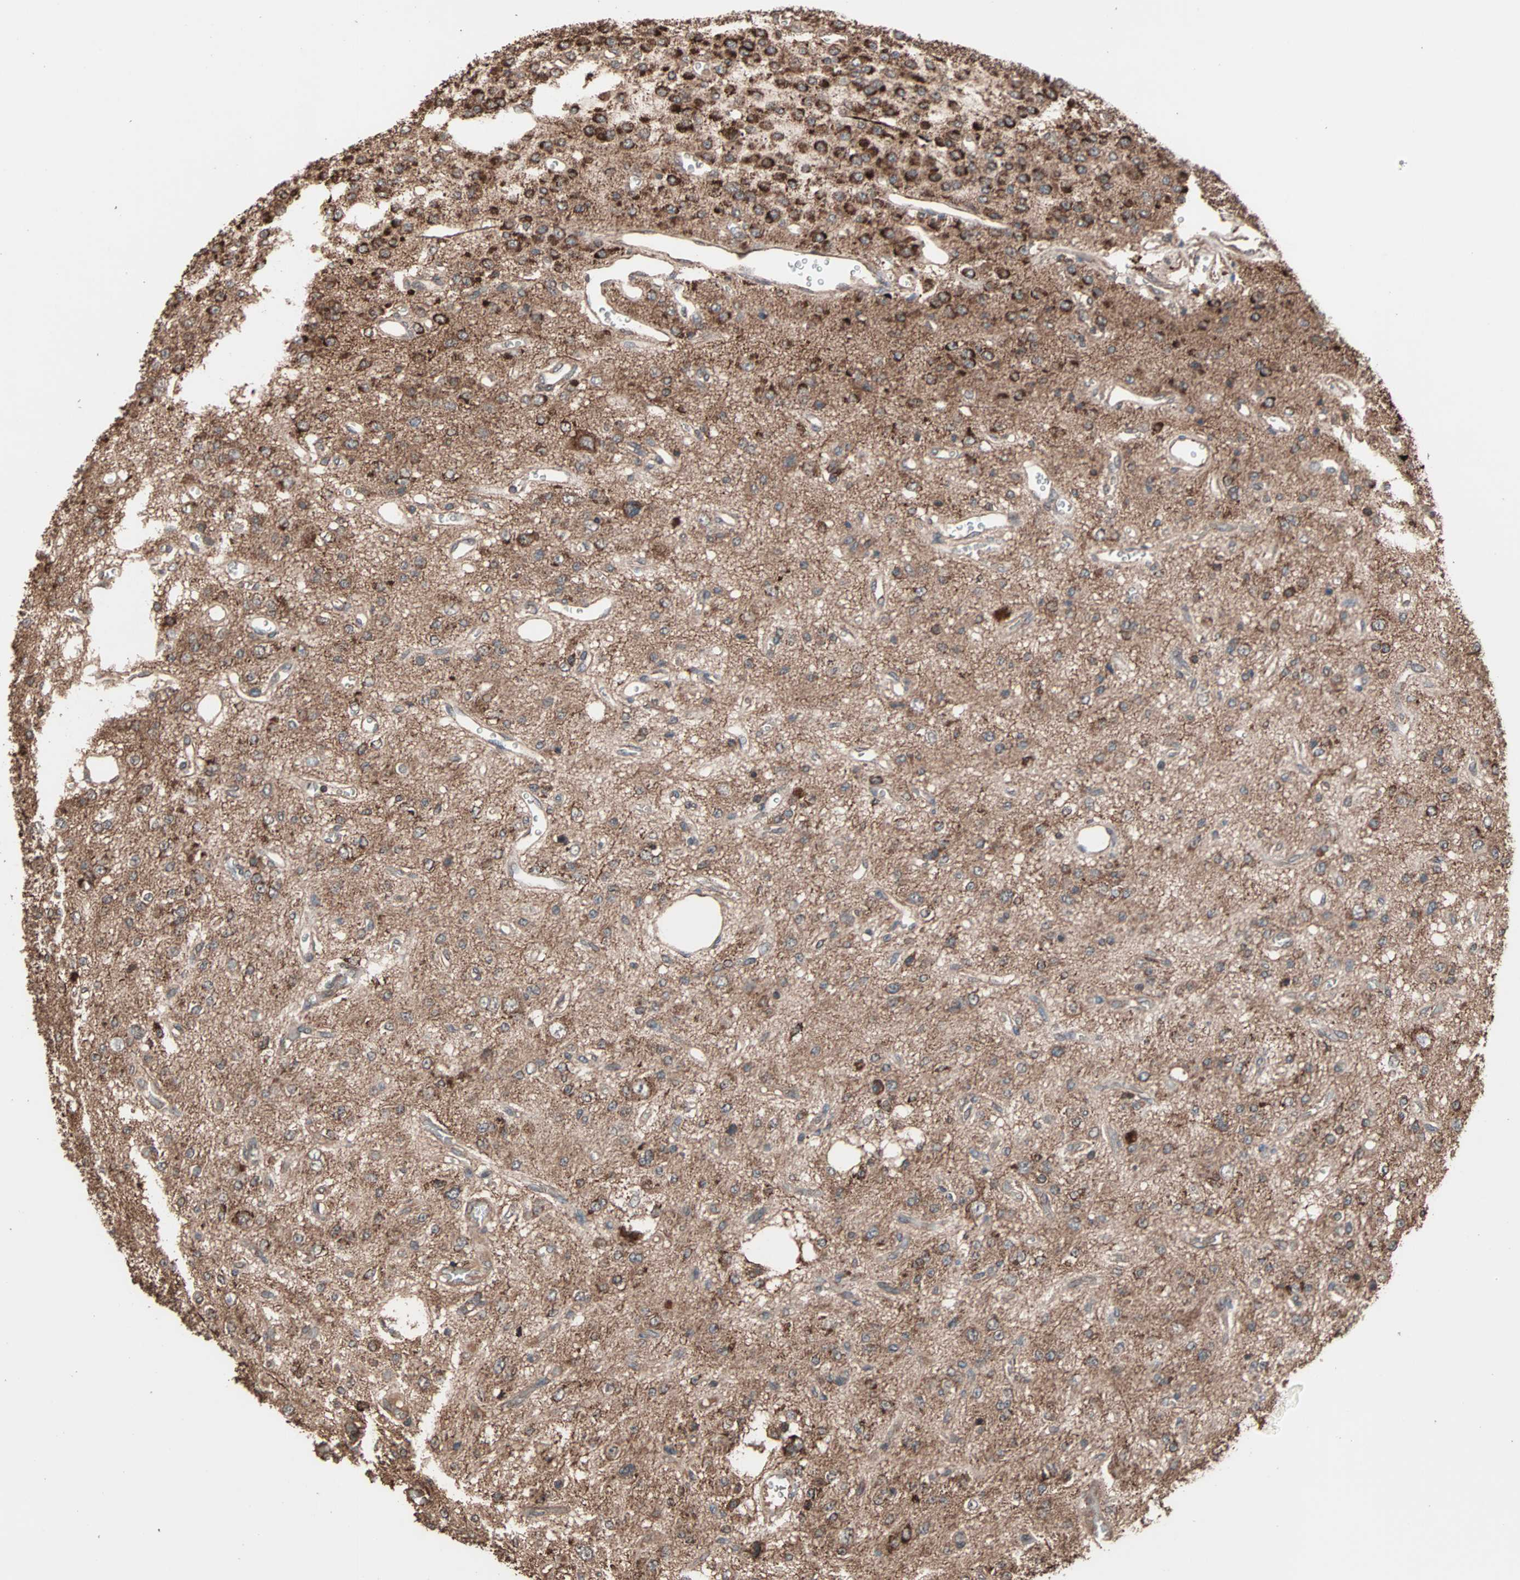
{"staining": {"intensity": "strong", "quantity": ">75%", "location": "cytoplasmic/membranous"}, "tissue": "glioma", "cell_type": "Tumor cells", "image_type": "cancer", "snomed": [{"axis": "morphology", "description": "Glioma, malignant, Low grade"}, {"axis": "topography", "description": "Brain"}], "caption": "High-power microscopy captured an immunohistochemistry histopathology image of low-grade glioma (malignant), revealing strong cytoplasmic/membranous expression in approximately >75% of tumor cells. (DAB IHC, brown staining for protein, blue staining for nuclei).", "gene": "MRPL2", "patient": {"sex": "male", "age": 38}}